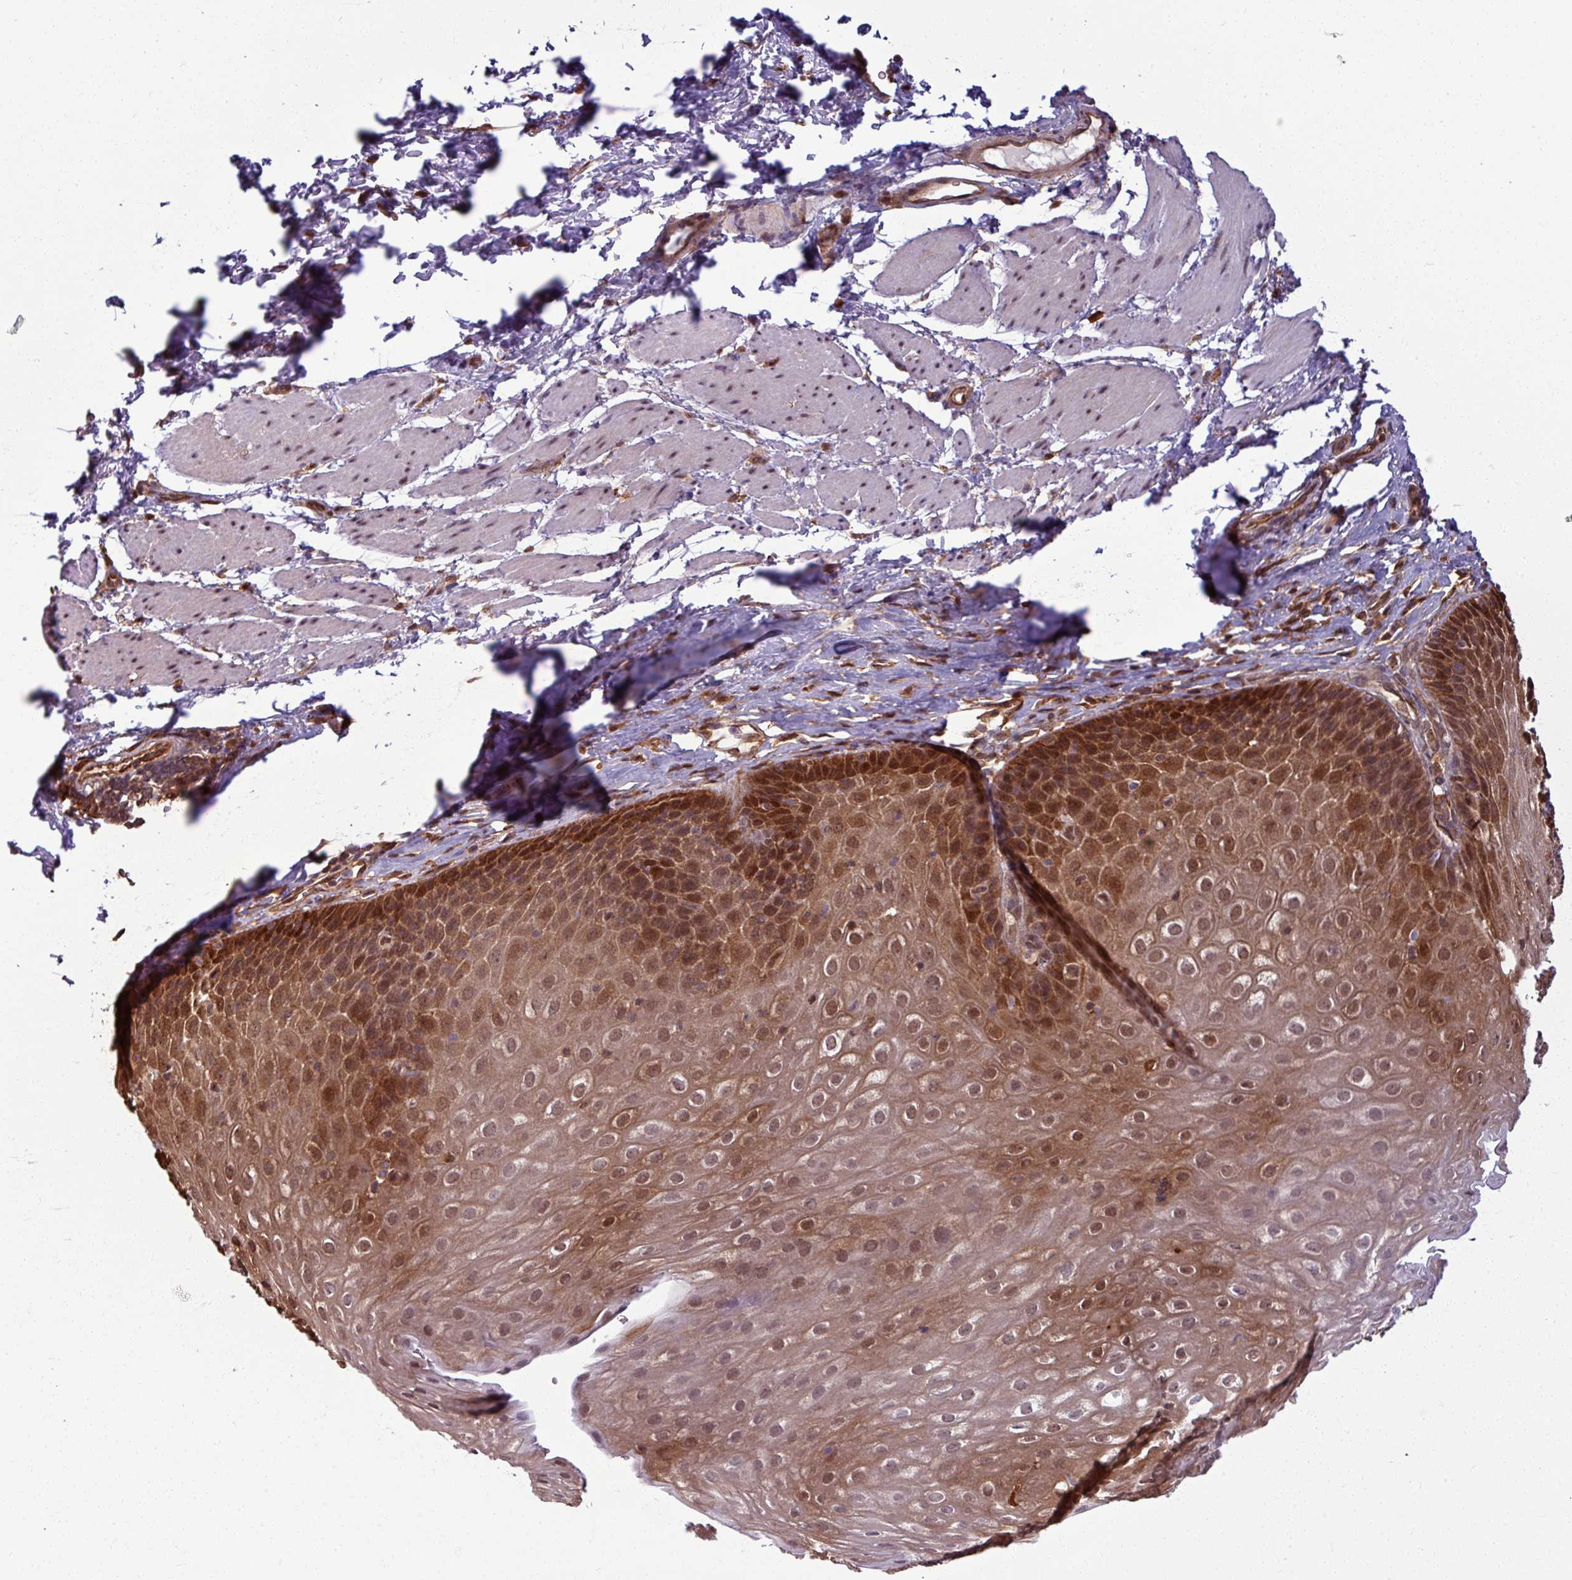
{"staining": {"intensity": "moderate", "quantity": ">75%", "location": "cytoplasmic/membranous,nuclear"}, "tissue": "esophagus", "cell_type": "Squamous epithelial cells", "image_type": "normal", "snomed": [{"axis": "morphology", "description": "Normal tissue, NOS"}, {"axis": "topography", "description": "Esophagus"}], "caption": "Immunohistochemical staining of benign esophagus reveals medium levels of moderate cytoplasmic/membranous,nuclear staining in approximately >75% of squamous epithelial cells.", "gene": "KCTD11", "patient": {"sex": "female", "age": 61}}